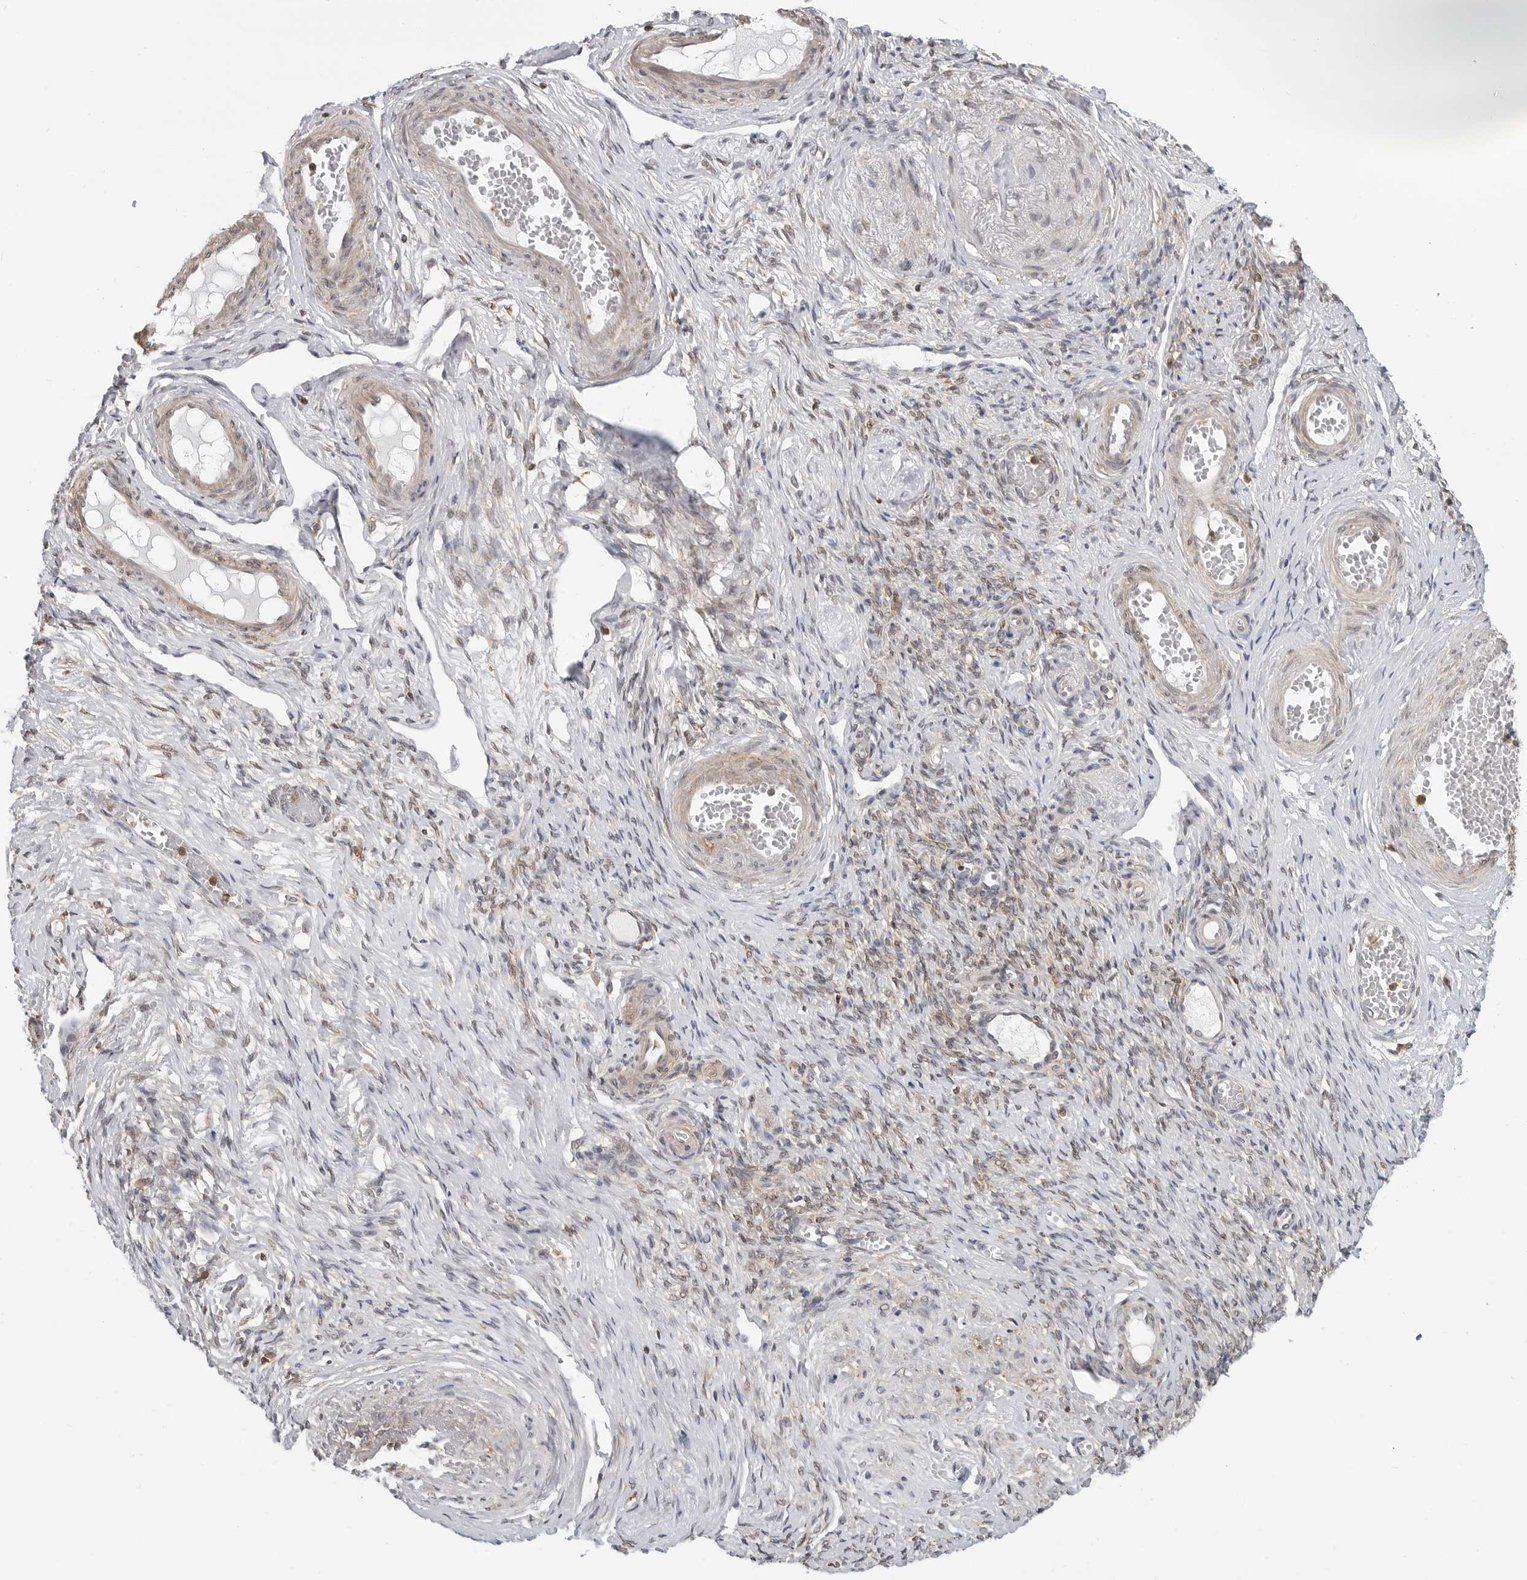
{"staining": {"intensity": "moderate", "quantity": "<25%", "location": "cytoplasmic/membranous"}, "tissue": "adipose tissue", "cell_type": "Adipocytes", "image_type": "normal", "snomed": [{"axis": "morphology", "description": "Normal tissue, NOS"}, {"axis": "topography", "description": "Vascular tissue"}, {"axis": "topography", "description": "Fallopian tube"}, {"axis": "topography", "description": "Ovary"}], "caption": "This micrograph shows immunohistochemistry staining of normal adipose tissue, with low moderate cytoplasmic/membranous staining in about <25% of adipocytes.", "gene": "ANXA11", "patient": {"sex": "female", "age": 67}}